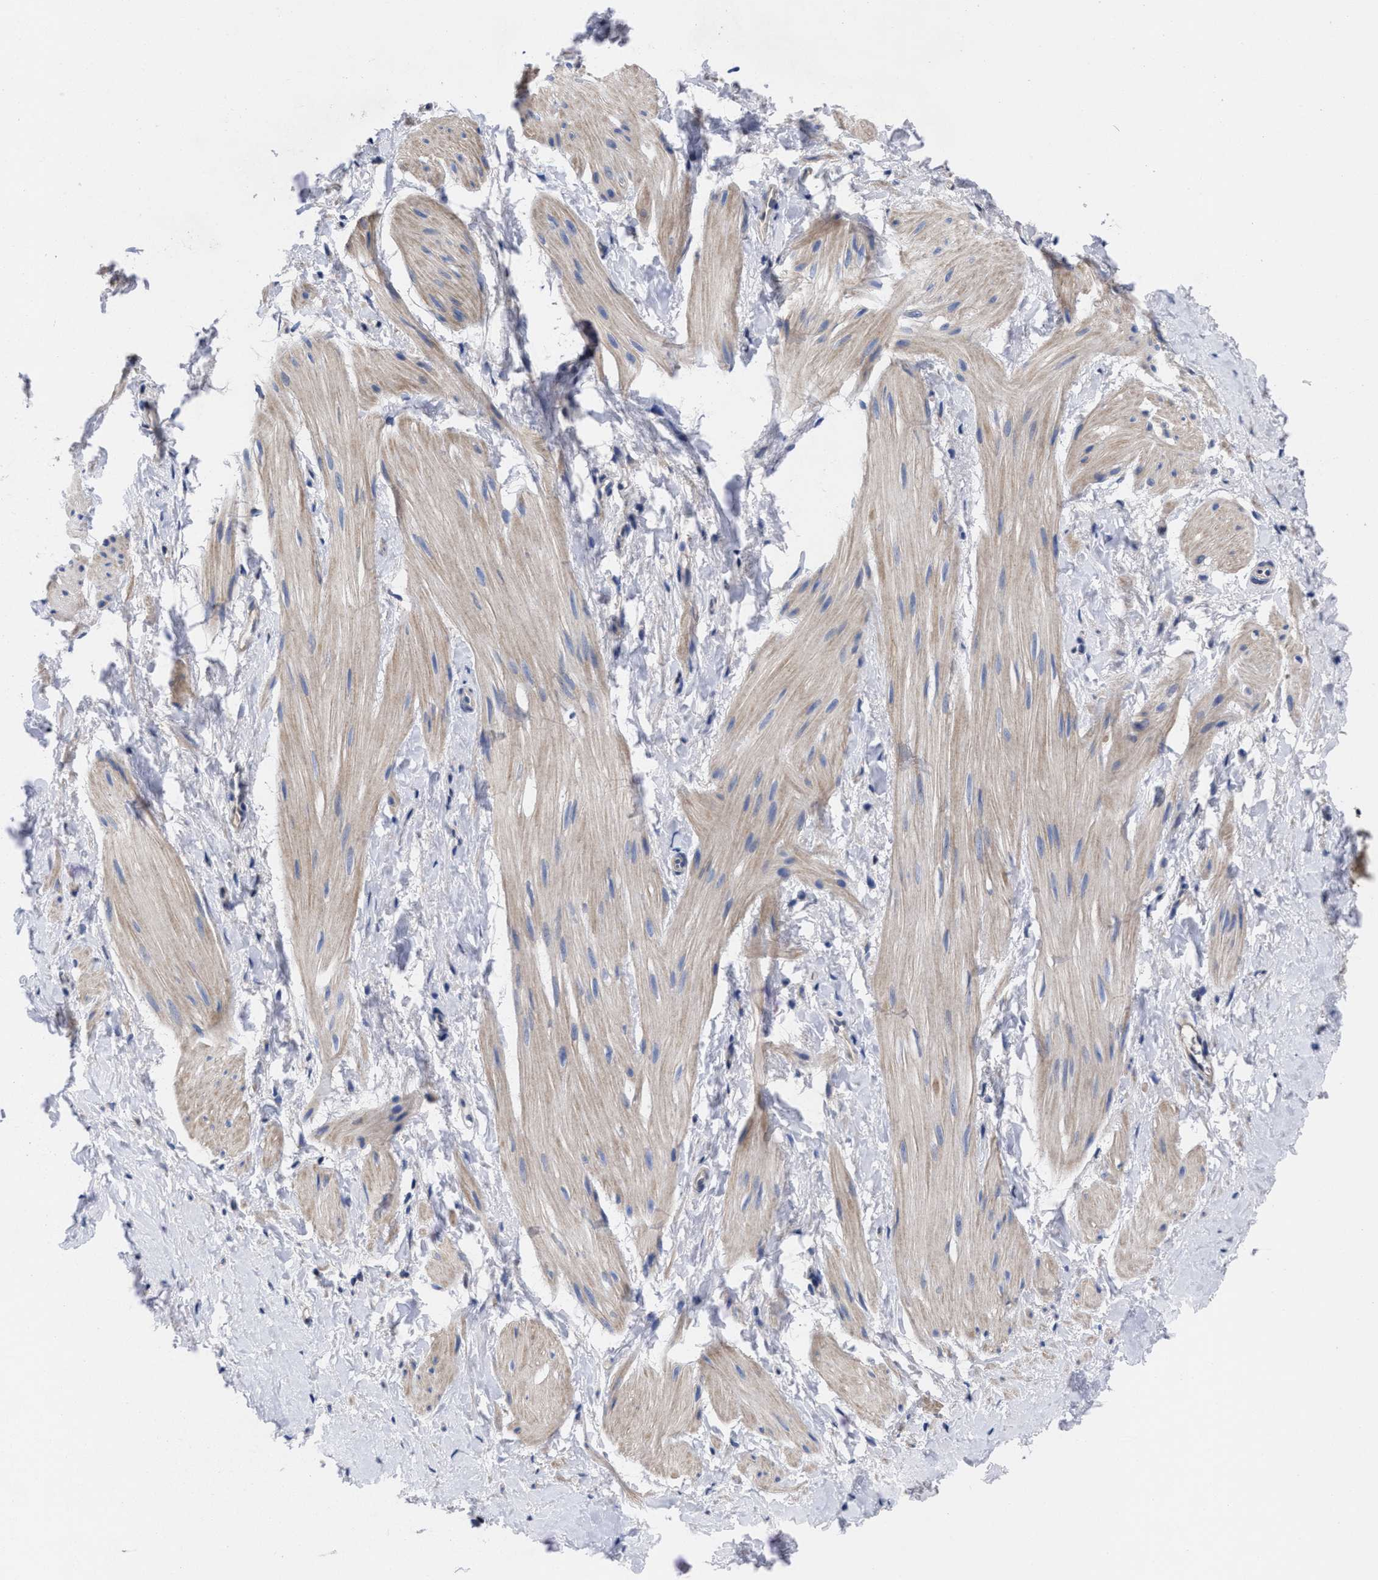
{"staining": {"intensity": "moderate", "quantity": "<25%", "location": "cytoplasmic/membranous"}, "tissue": "smooth muscle", "cell_type": "Smooth muscle cells", "image_type": "normal", "snomed": [{"axis": "morphology", "description": "Normal tissue, NOS"}, {"axis": "topography", "description": "Smooth muscle"}], "caption": "Immunohistochemistry photomicrograph of normal smooth muscle stained for a protein (brown), which exhibits low levels of moderate cytoplasmic/membranous staining in about <25% of smooth muscle cells.", "gene": "TXNDC17", "patient": {"sex": "male", "age": 16}}